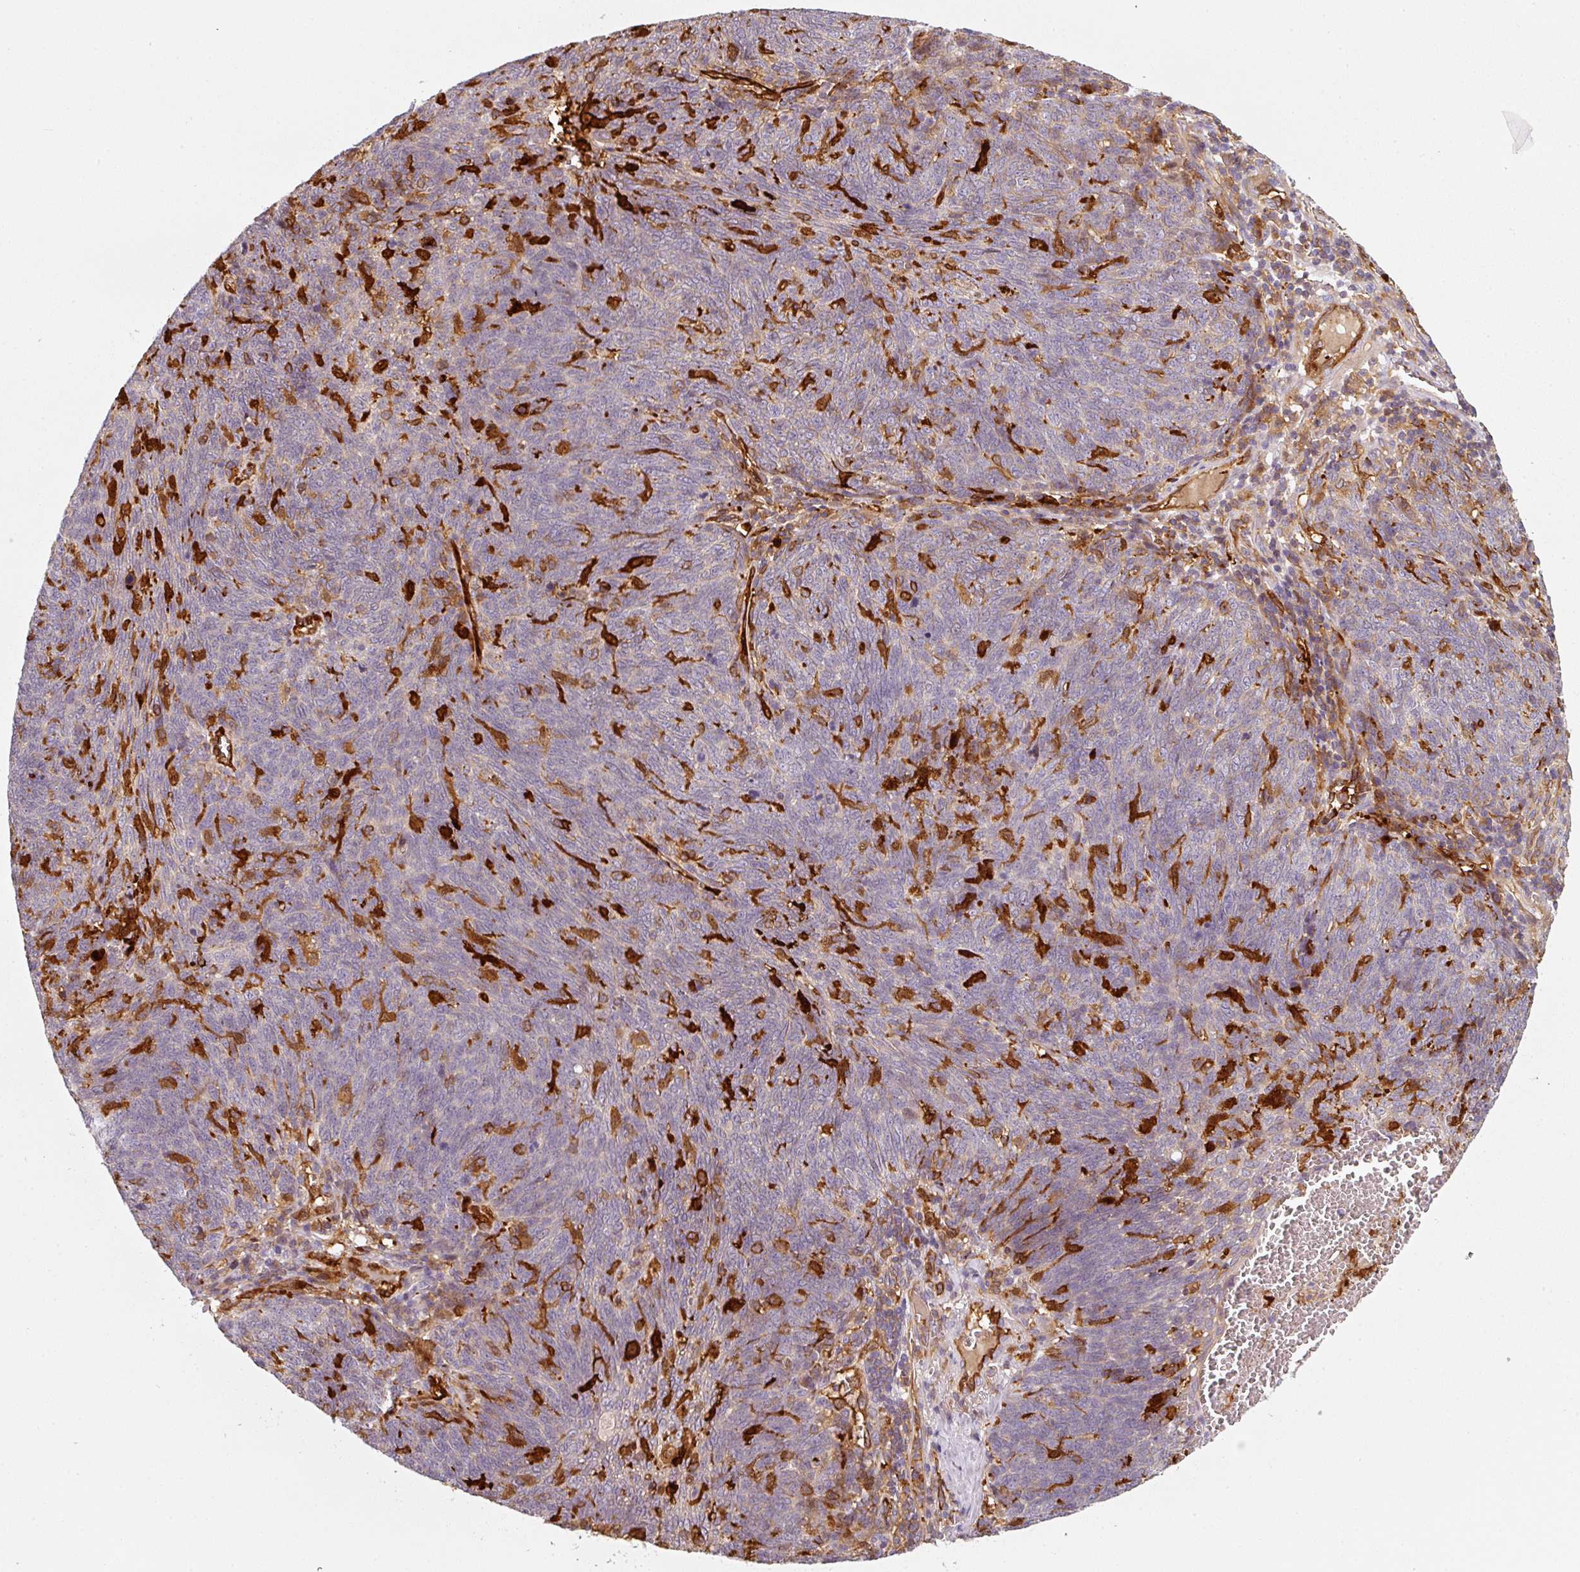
{"staining": {"intensity": "negative", "quantity": "none", "location": "none"}, "tissue": "lung cancer", "cell_type": "Tumor cells", "image_type": "cancer", "snomed": [{"axis": "morphology", "description": "Squamous cell carcinoma, NOS"}, {"axis": "topography", "description": "Lung"}], "caption": "The immunohistochemistry (IHC) image has no significant positivity in tumor cells of lung cancer (squamous cell carcinoma) tissue.", "gene": "IQGAP2", "patient": {"sex": "female", "age": 72}}